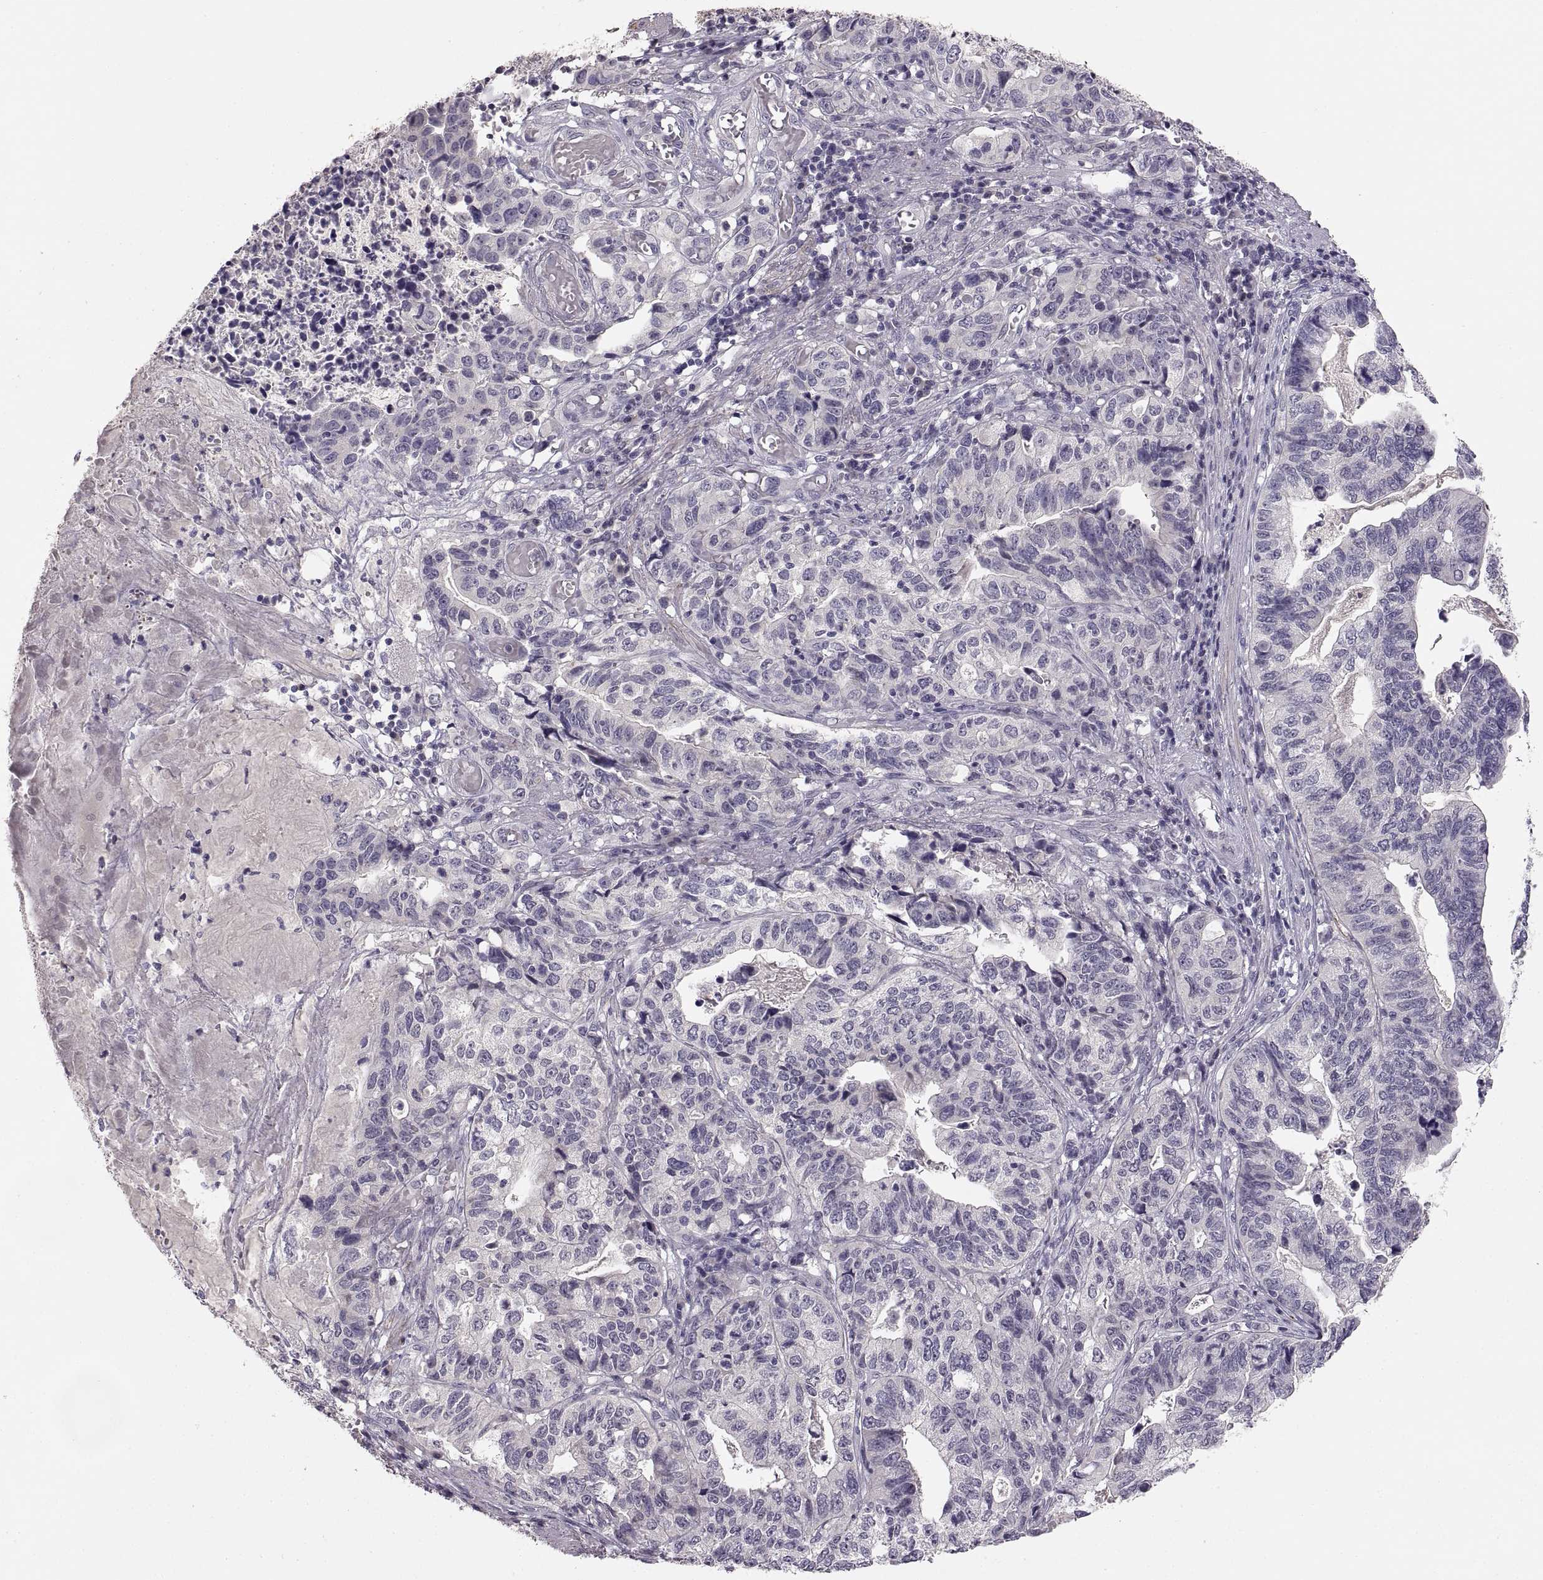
{"staining": {"intensity": "negative", "quantity": "none", "location": "none"}, "tissue": "stomach cancer", "cell_type": "Tumor cells", "image_type": "cancer", "snomed": [{"axis": "morphology", "description": "Adenocarcinoma, NOS"}, {"axis": "topography", "description": "Stomach, upper"}], "caption": "Immunohistochemistry (IHC) photomicrograph of human stomach cancer (adenocarcinoma) stained for a protein (brown), which displays no expression in tumor cells.", "gene": "CDH2", "patient": {"sex": "female", "age": 67}}